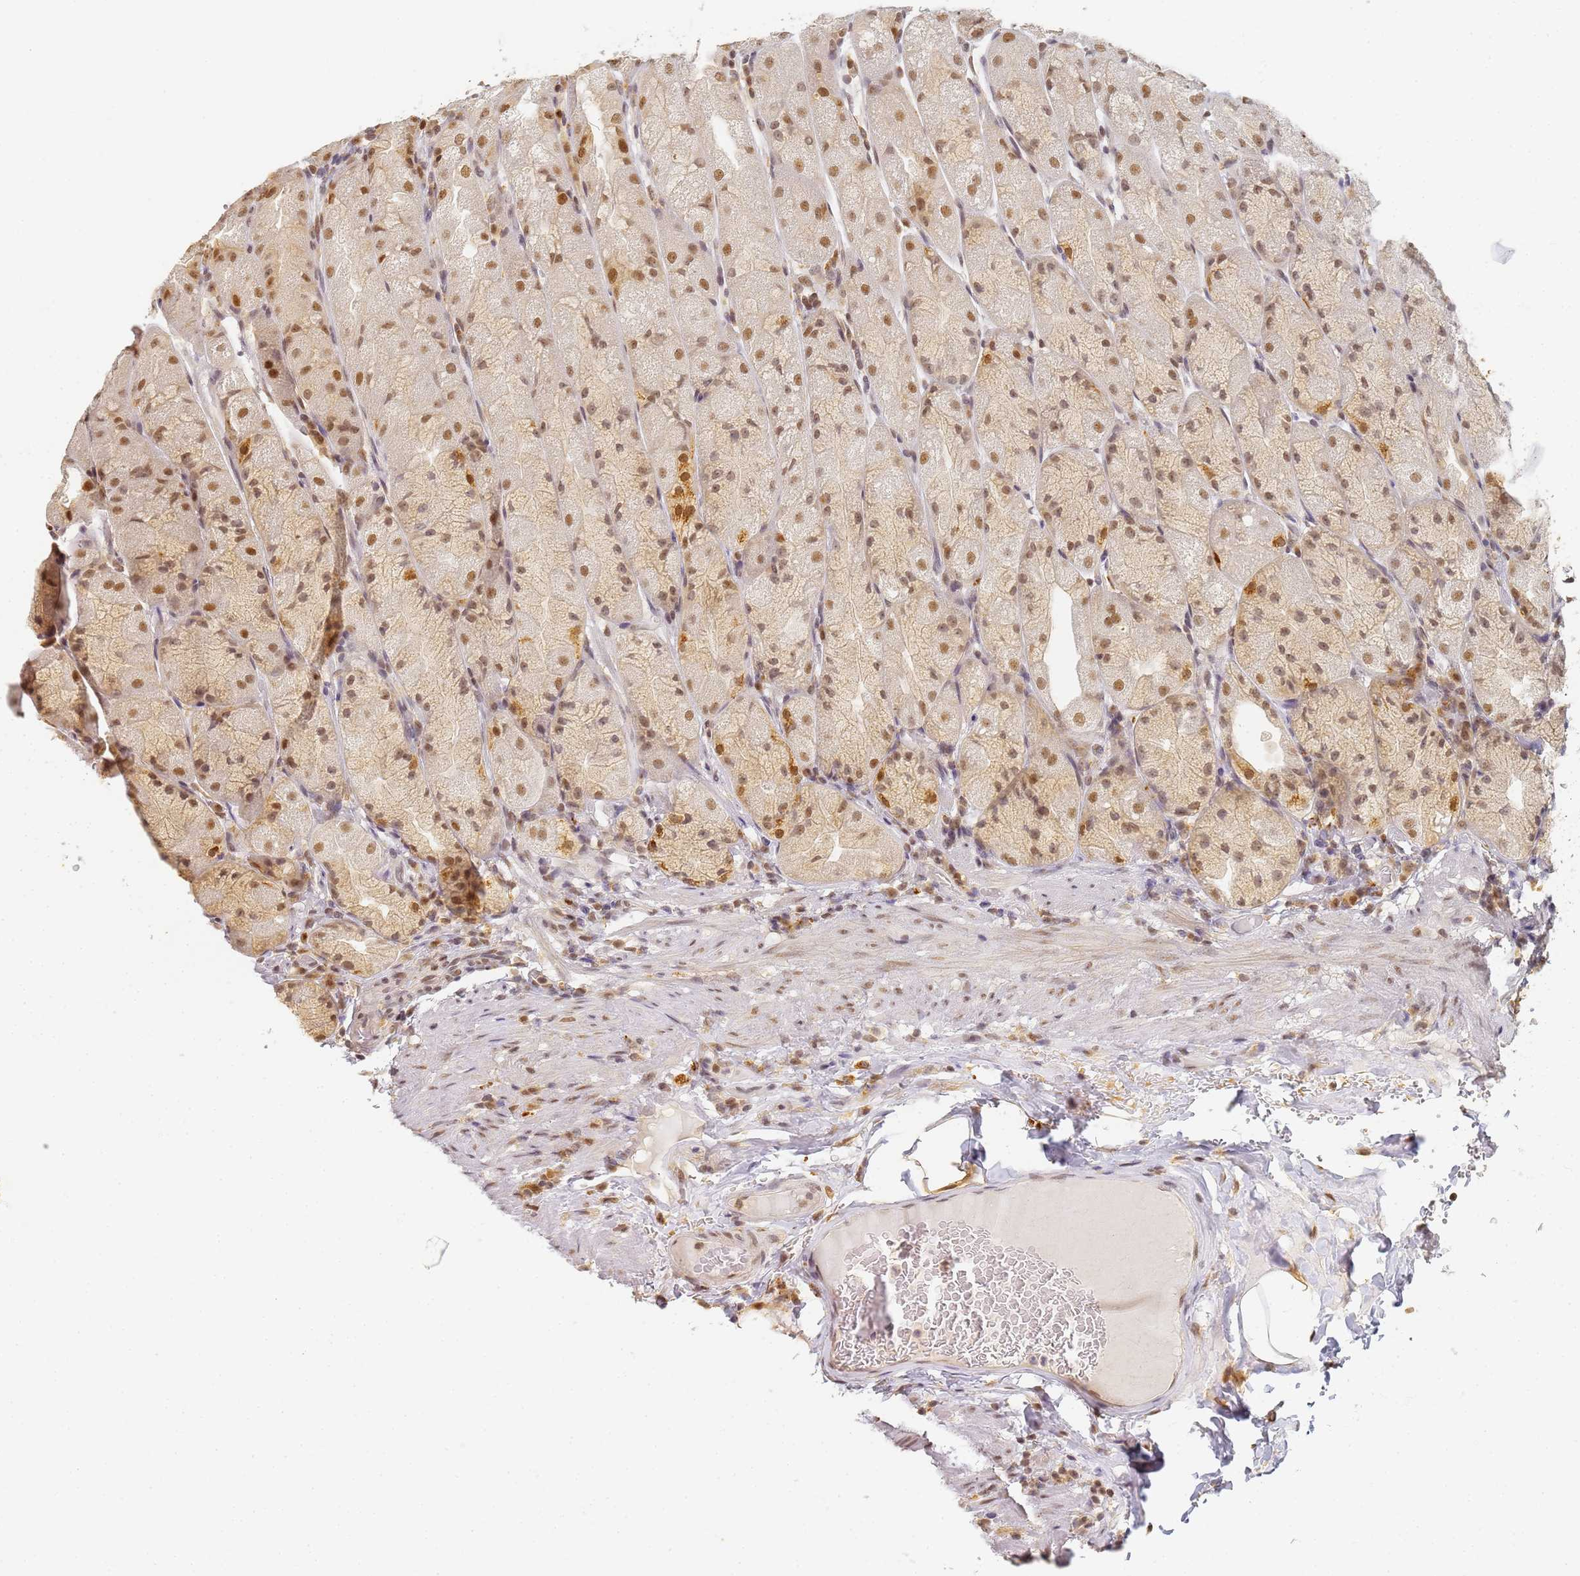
{"staining": {"intensity": "moderate", "quantity": ">75%", "location": "nuclear"}, "tissue": "stomach", "cell_type": "Glandular cells", "image_type": "normal", "snomed": [{"axis": "morphology", "description": "Normal tissue, NOS"}, {"axis": "topography", "description": "Stomach, upper"}], "caption": "Normal stomach exhibits moderate nuclear staining in approximately >75% of glandular cells, visualized by immunohistochemistry. Nuclei are stained in blue.", "gene": "HMCES", "patient": {"sex": "male", "age": 52}}